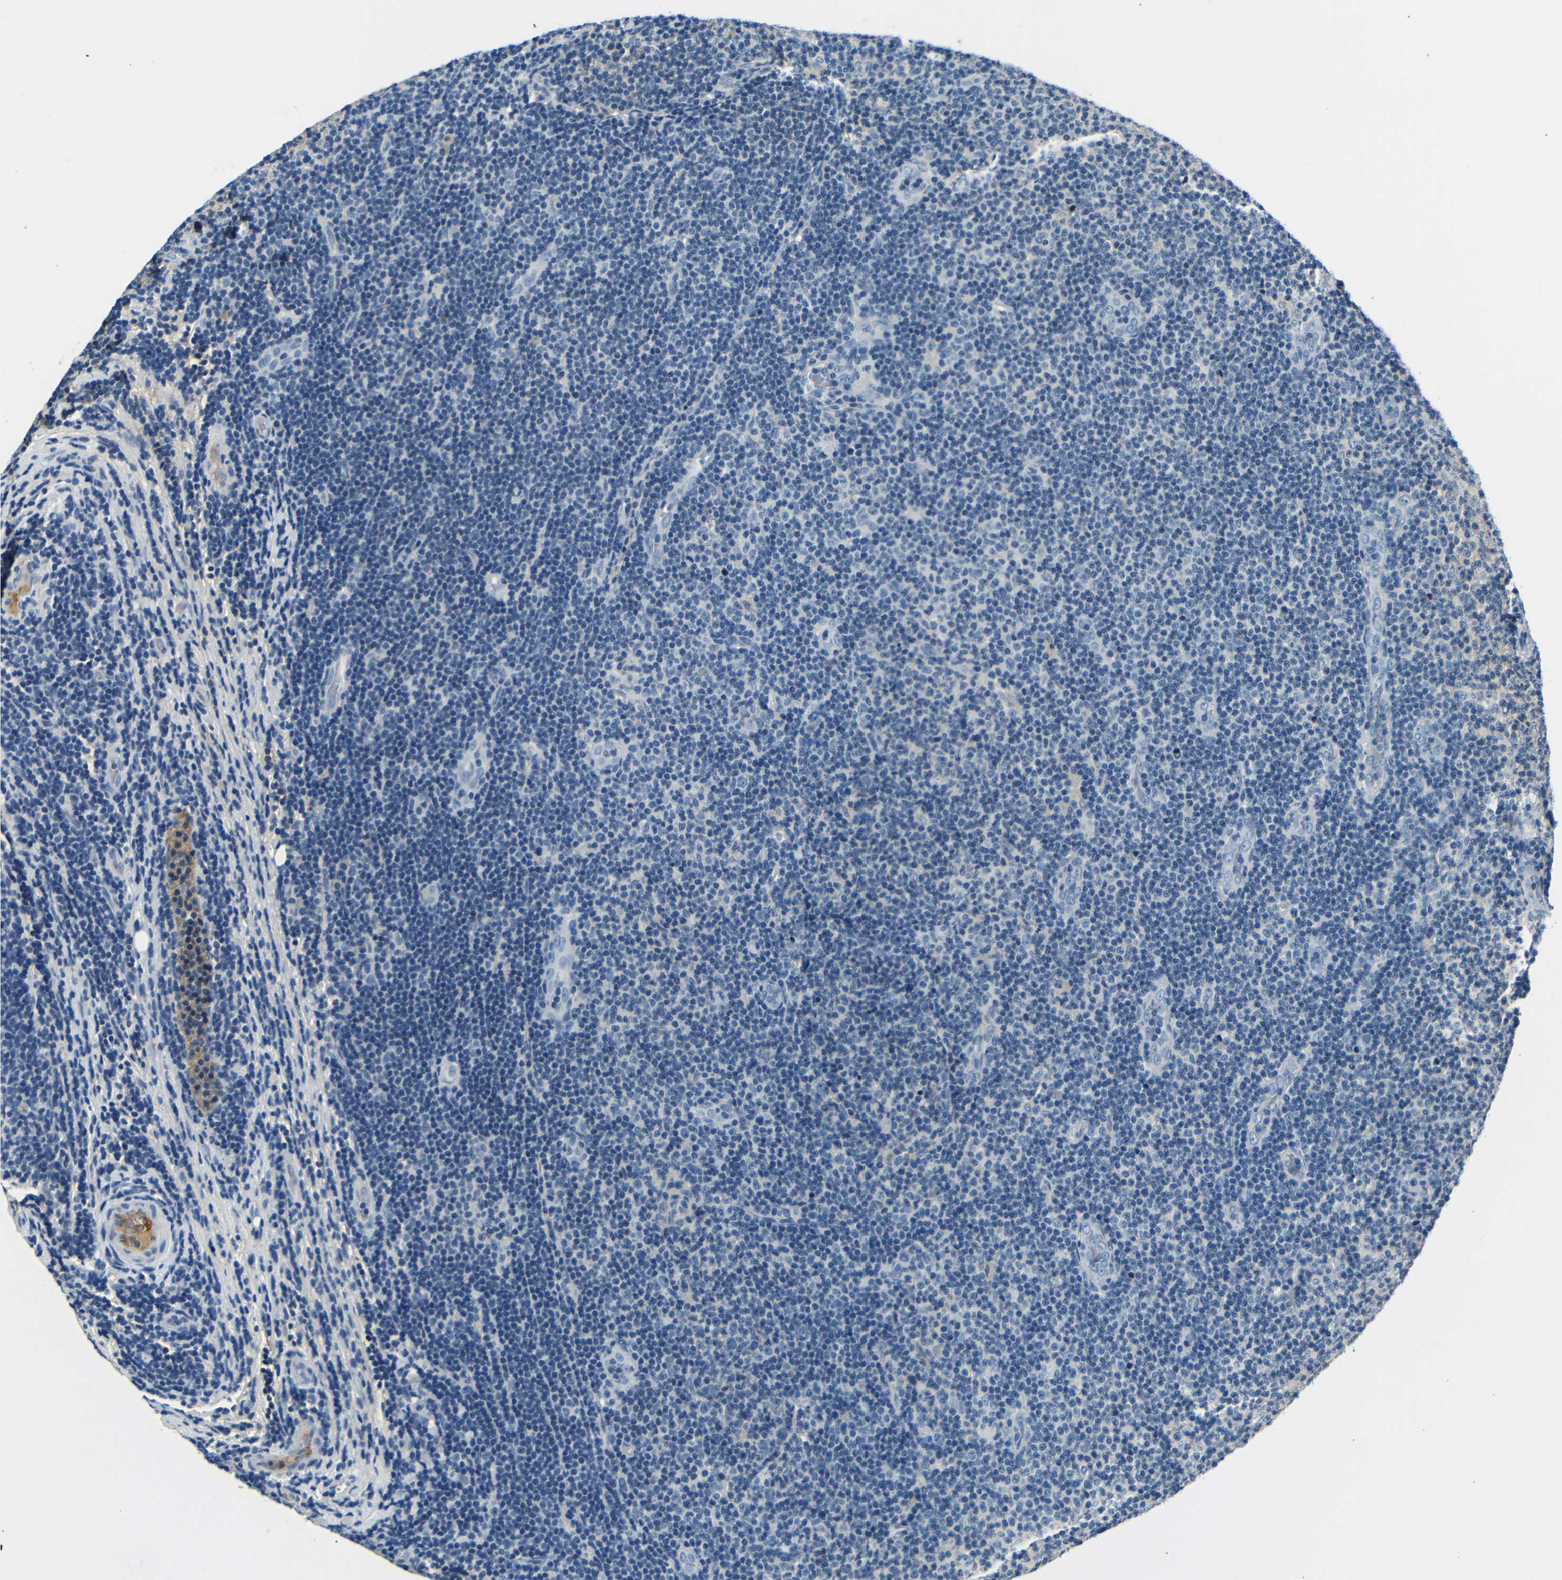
{"staining": {"intensity": "negative", "quantity": "none", "location": "none"}, "tissue": "lymphoma", "cell_type": "Tumor cells", "image_type": "cancer", "snomed": [{"axis": "morphology", "description": "Malignant lymphoma, non-Hodgkin's type, Low grade"}, {"axis": "topography", "description": "Lymph node"}], "caption": "Tumor cells are negative for protein expression in human lymphoma.", "gene": "LHCGR", "patient": {"sex": "male", "age": 83}}